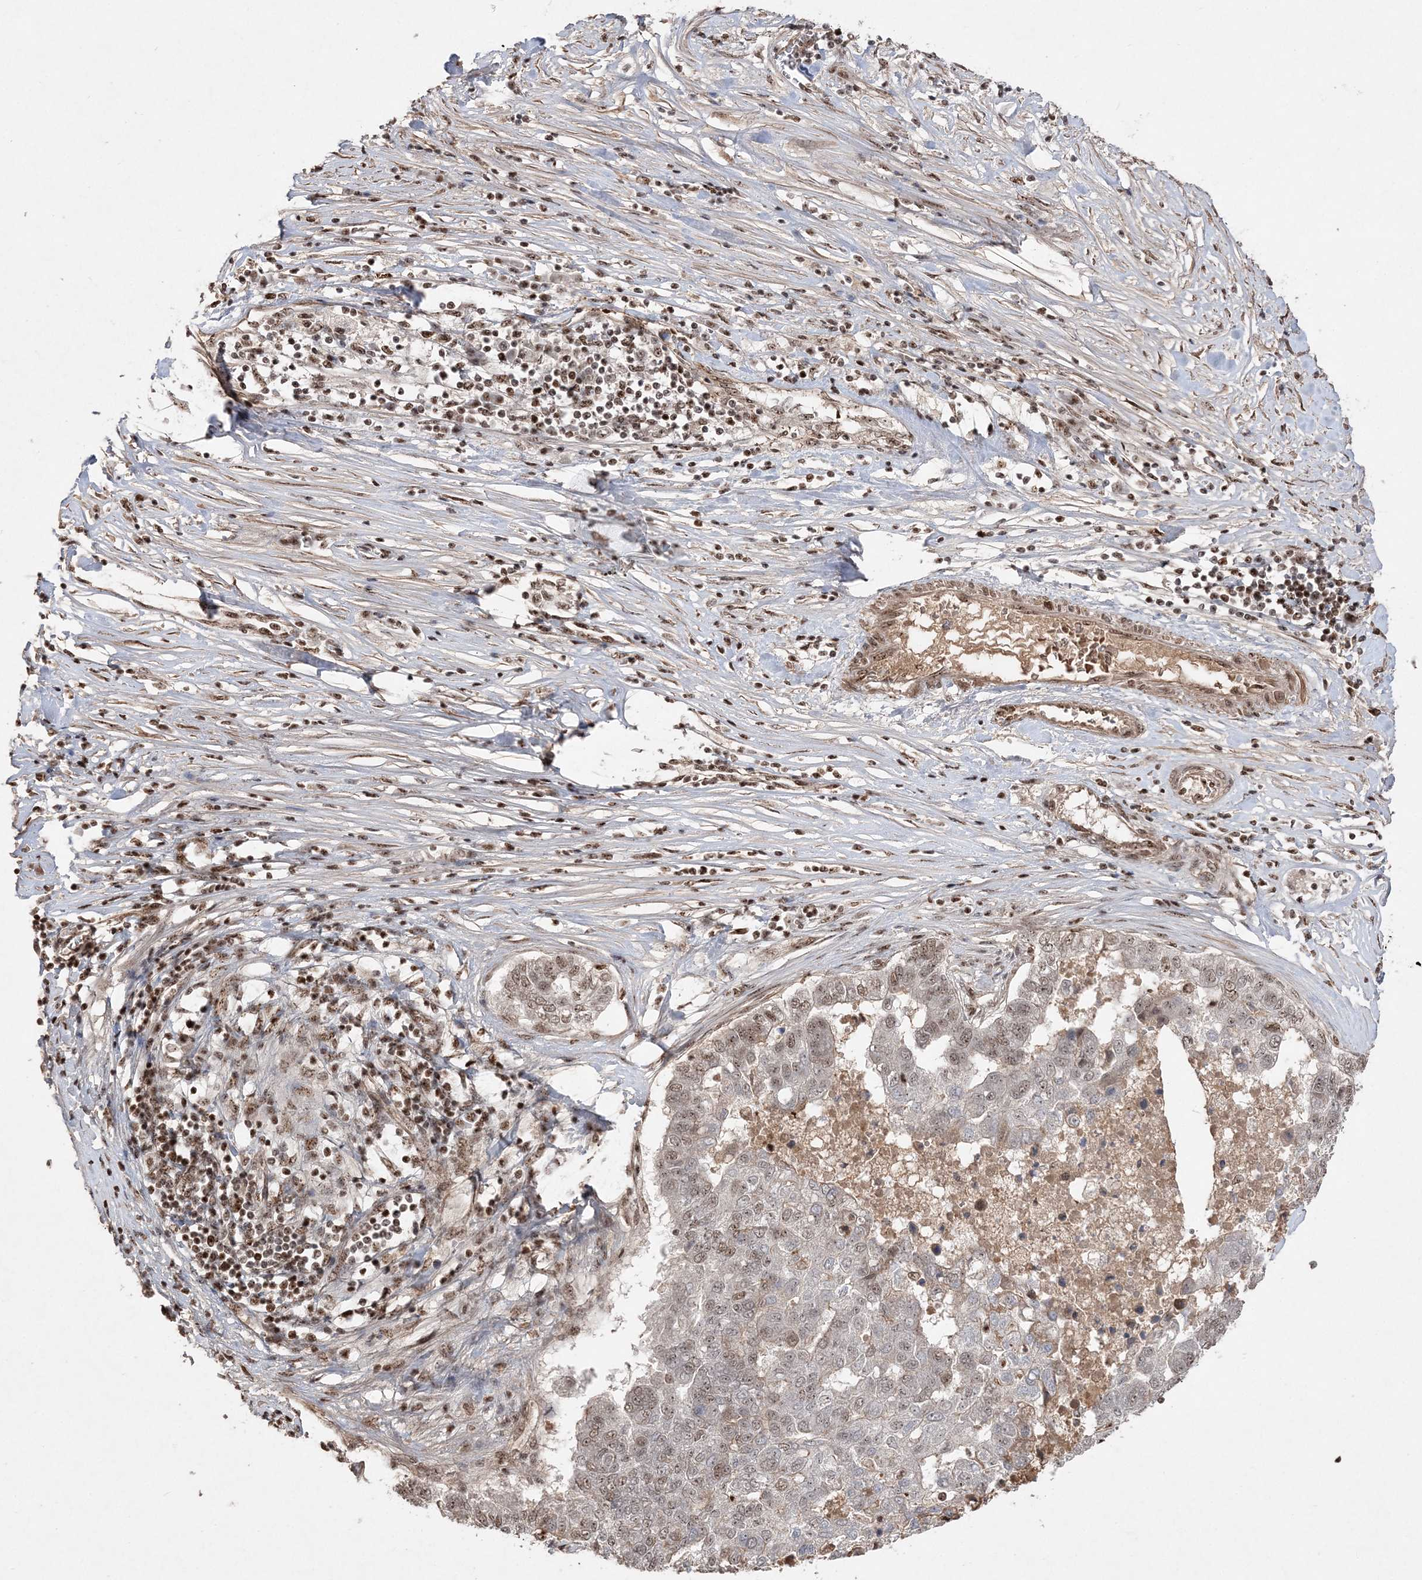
{"staining": {"intensity": "weak", "quantity": "25%-75%", "location": "nuclear"}, "tissue": "pancreatic cancer", "cell_type": "Tumor cells", "image_type": "cancer", "snomed": [{"axis": "morphology", "description": "Adenocarcinoma, NOS"}, {"axis": "topography", "description": "Pancreas"}], "caption": "Immunohistochemical staining of pancreatic adenocarcinoma displays weak nuclear protein expression in about 25%-75% of tumor cells.", "gene": "RBM17", "patient": {"sex": "female", "age": 61}}